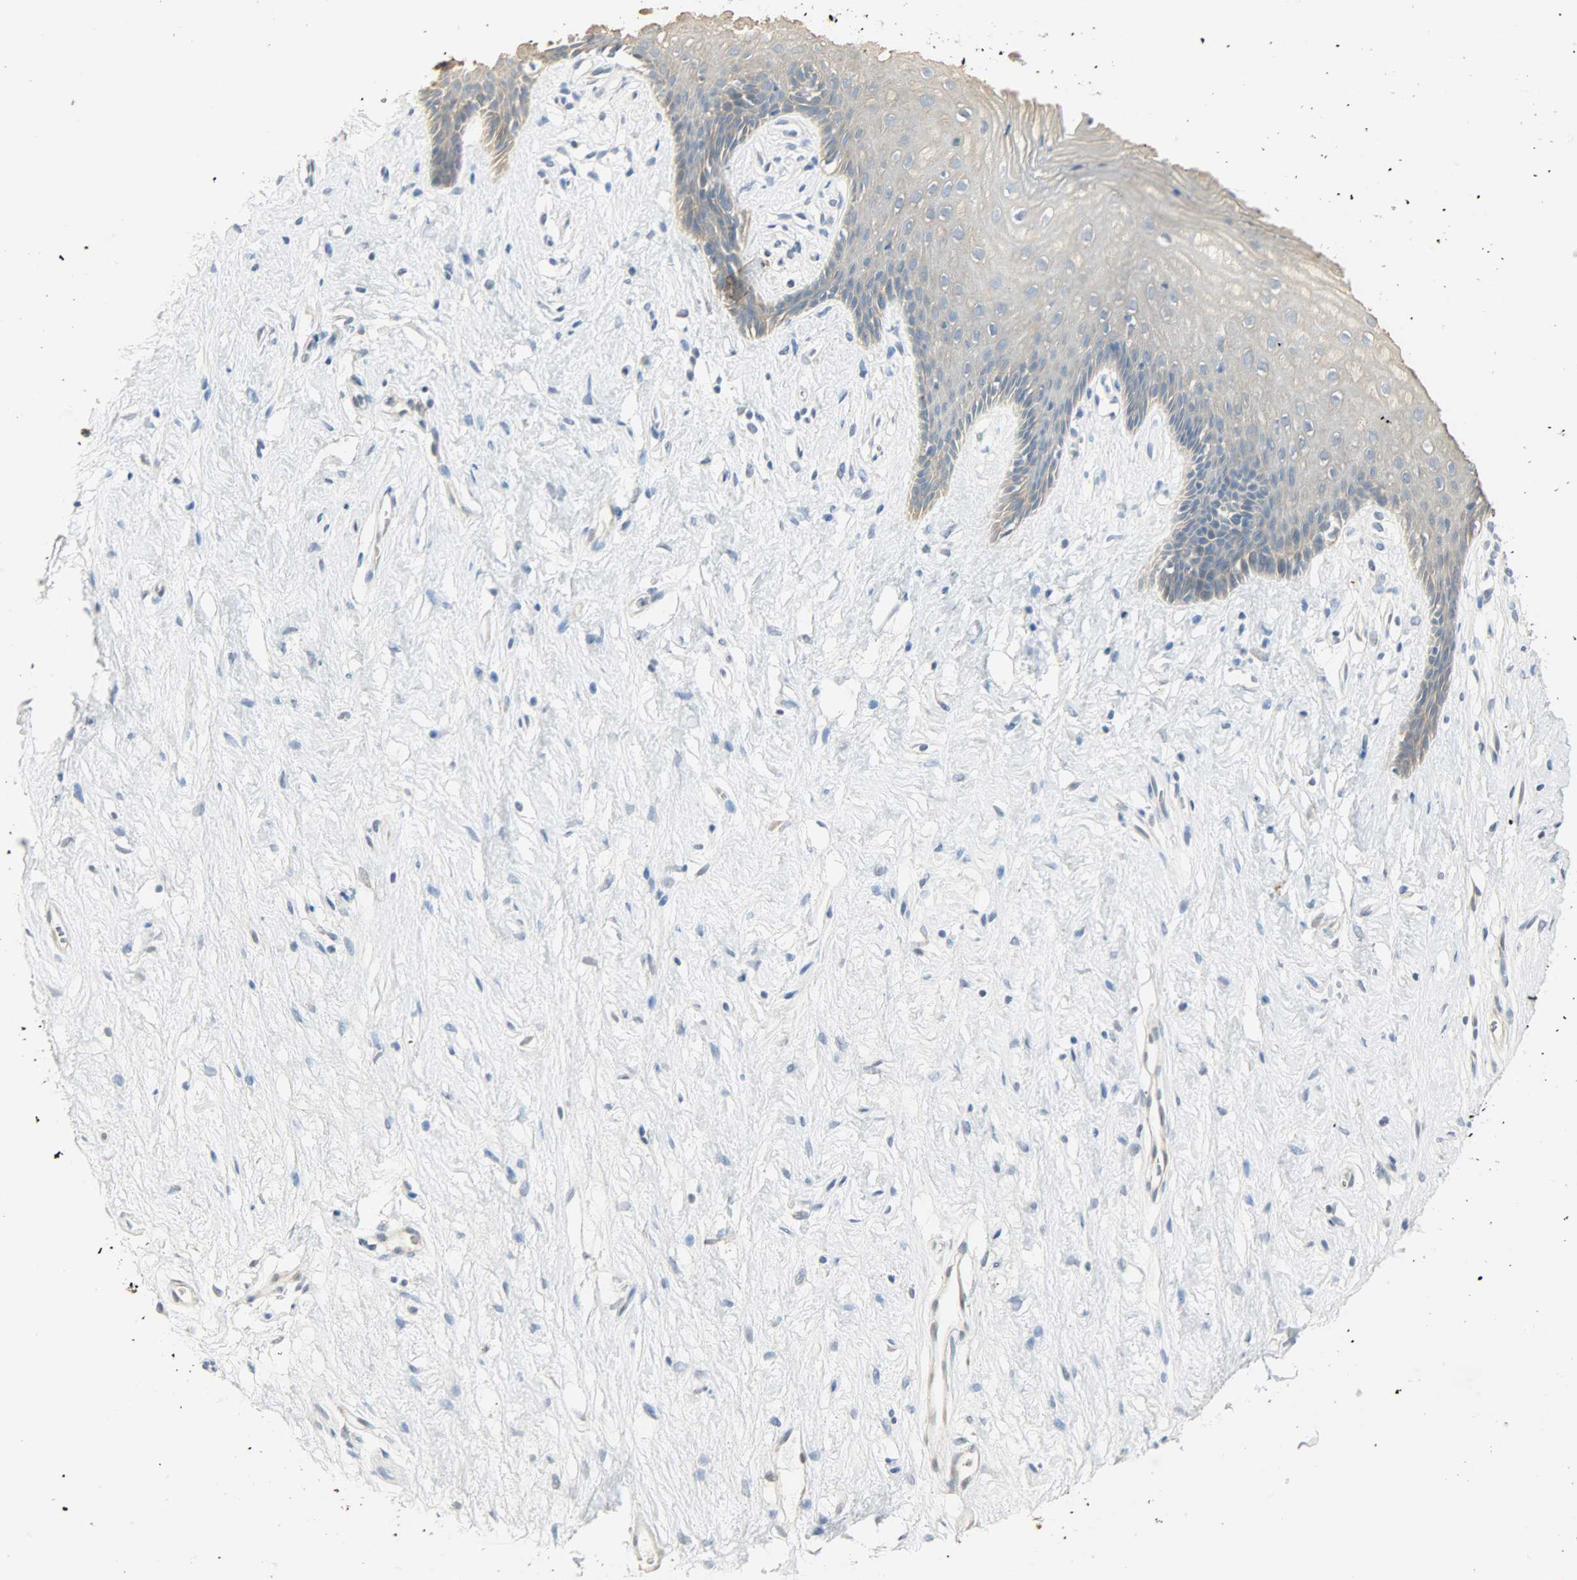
{"staining": {"intensity": "weak", "quantity": "25%-75%", "location": "cytoplasmic/membranous"}, "tissue": "vagina", "cell_type": "Squamous epithelial cells", "image_type": "normal", "snomed": [{"axis": "morphology", "description": "Normal tissue, NOS"}, {"axis": "topography", "description": "Vagina"}], "caption": "This micrograph displays unremarkable vagina stained with immunohistochemistry to label a protein in brown. The cytoplasmic/membranous of squamous epithelial cells show weak positivity for the protein. Nuclei are counter-stained blue.", "gene": "USP13", "patient": {"sex": "female", "age": 44}}